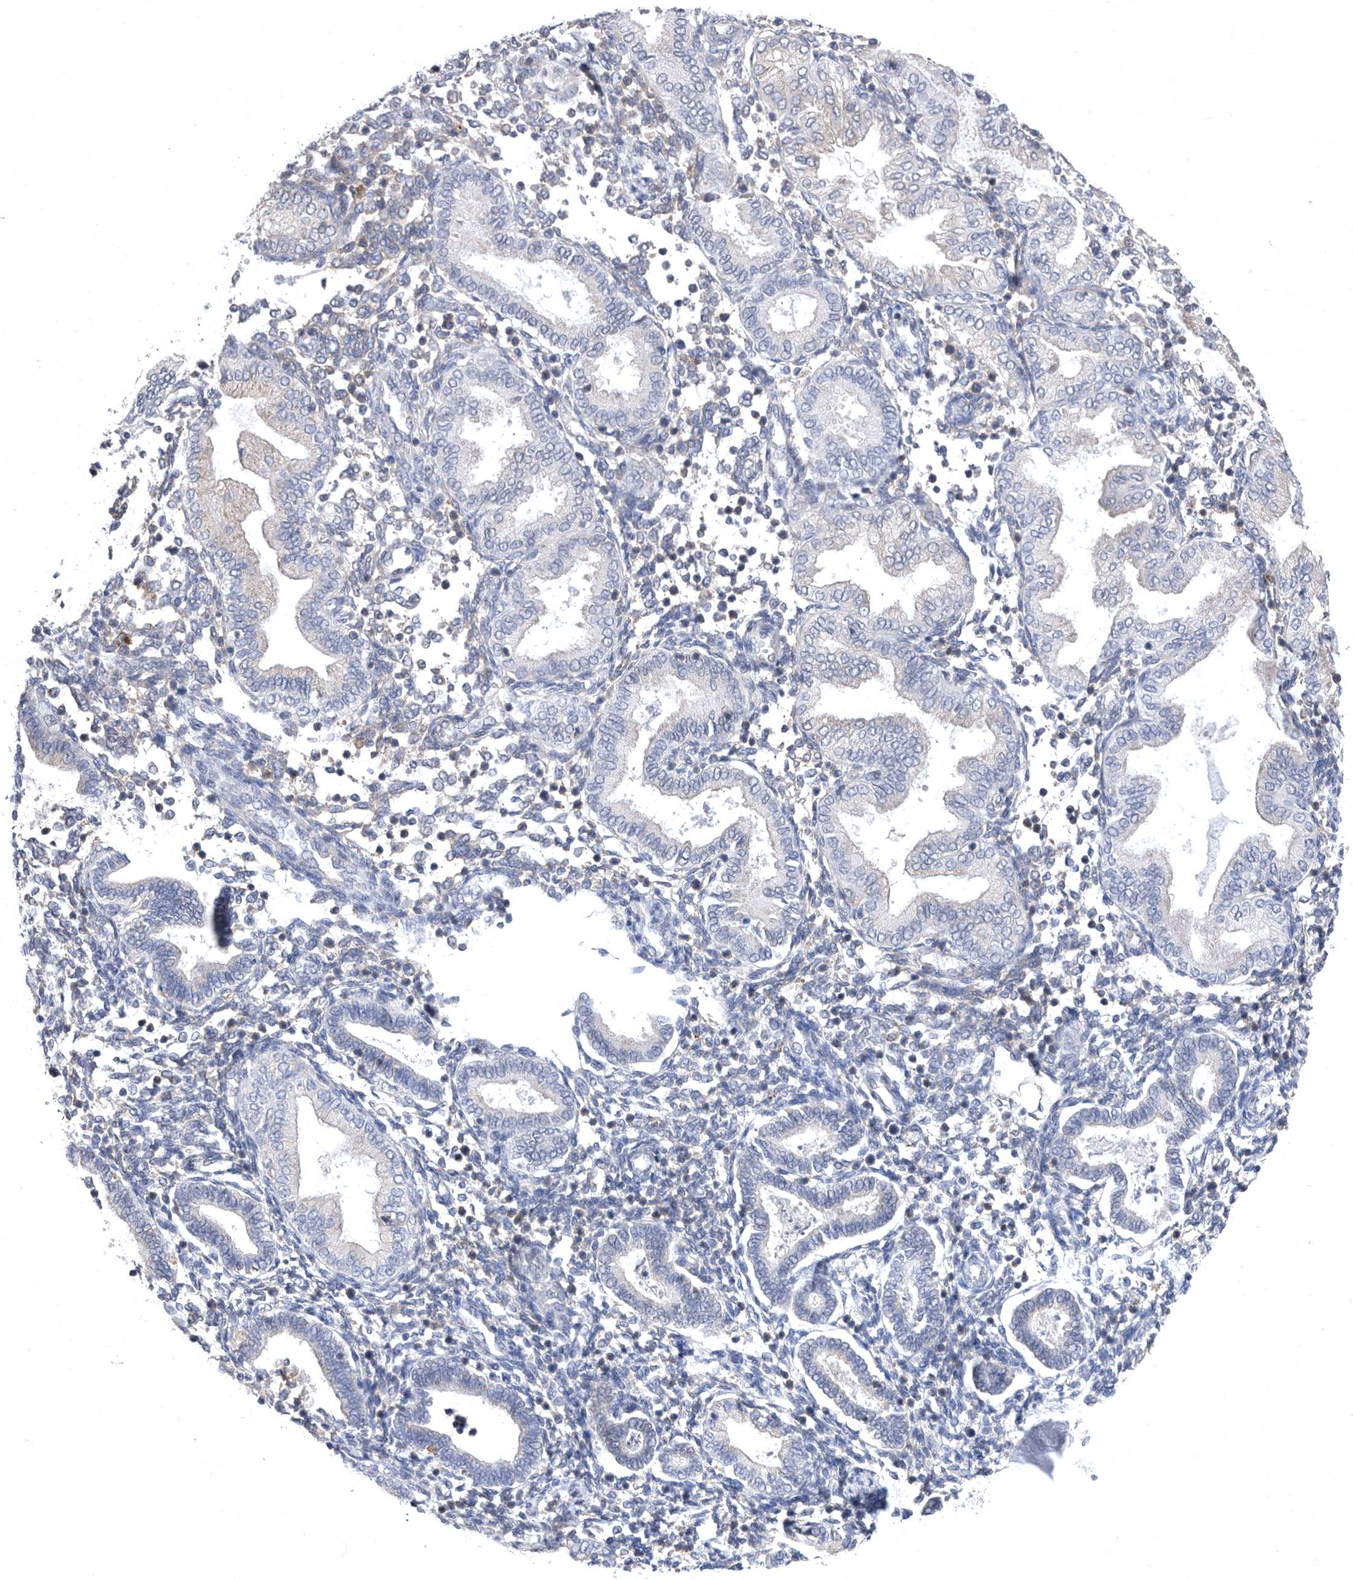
{"staining": {"intensity": "negative", "quantity": "none", "location": "none"}, "tissue": "endometrium", "cell_type": "Cells in endometrial stroma", "image_type": "normal", "snomed": [{"axis": "morphology", "description": "Normal tissue, NOS"}, {"axis": "topography", "description": "Endometrium"}], "caption": "Human endometrium stained for a protein using immunohistochemistry exhibits no staining in cells in endometrial stroma.", "gene": "CCT4", "patient": {"sex": "female", "age": 53}}